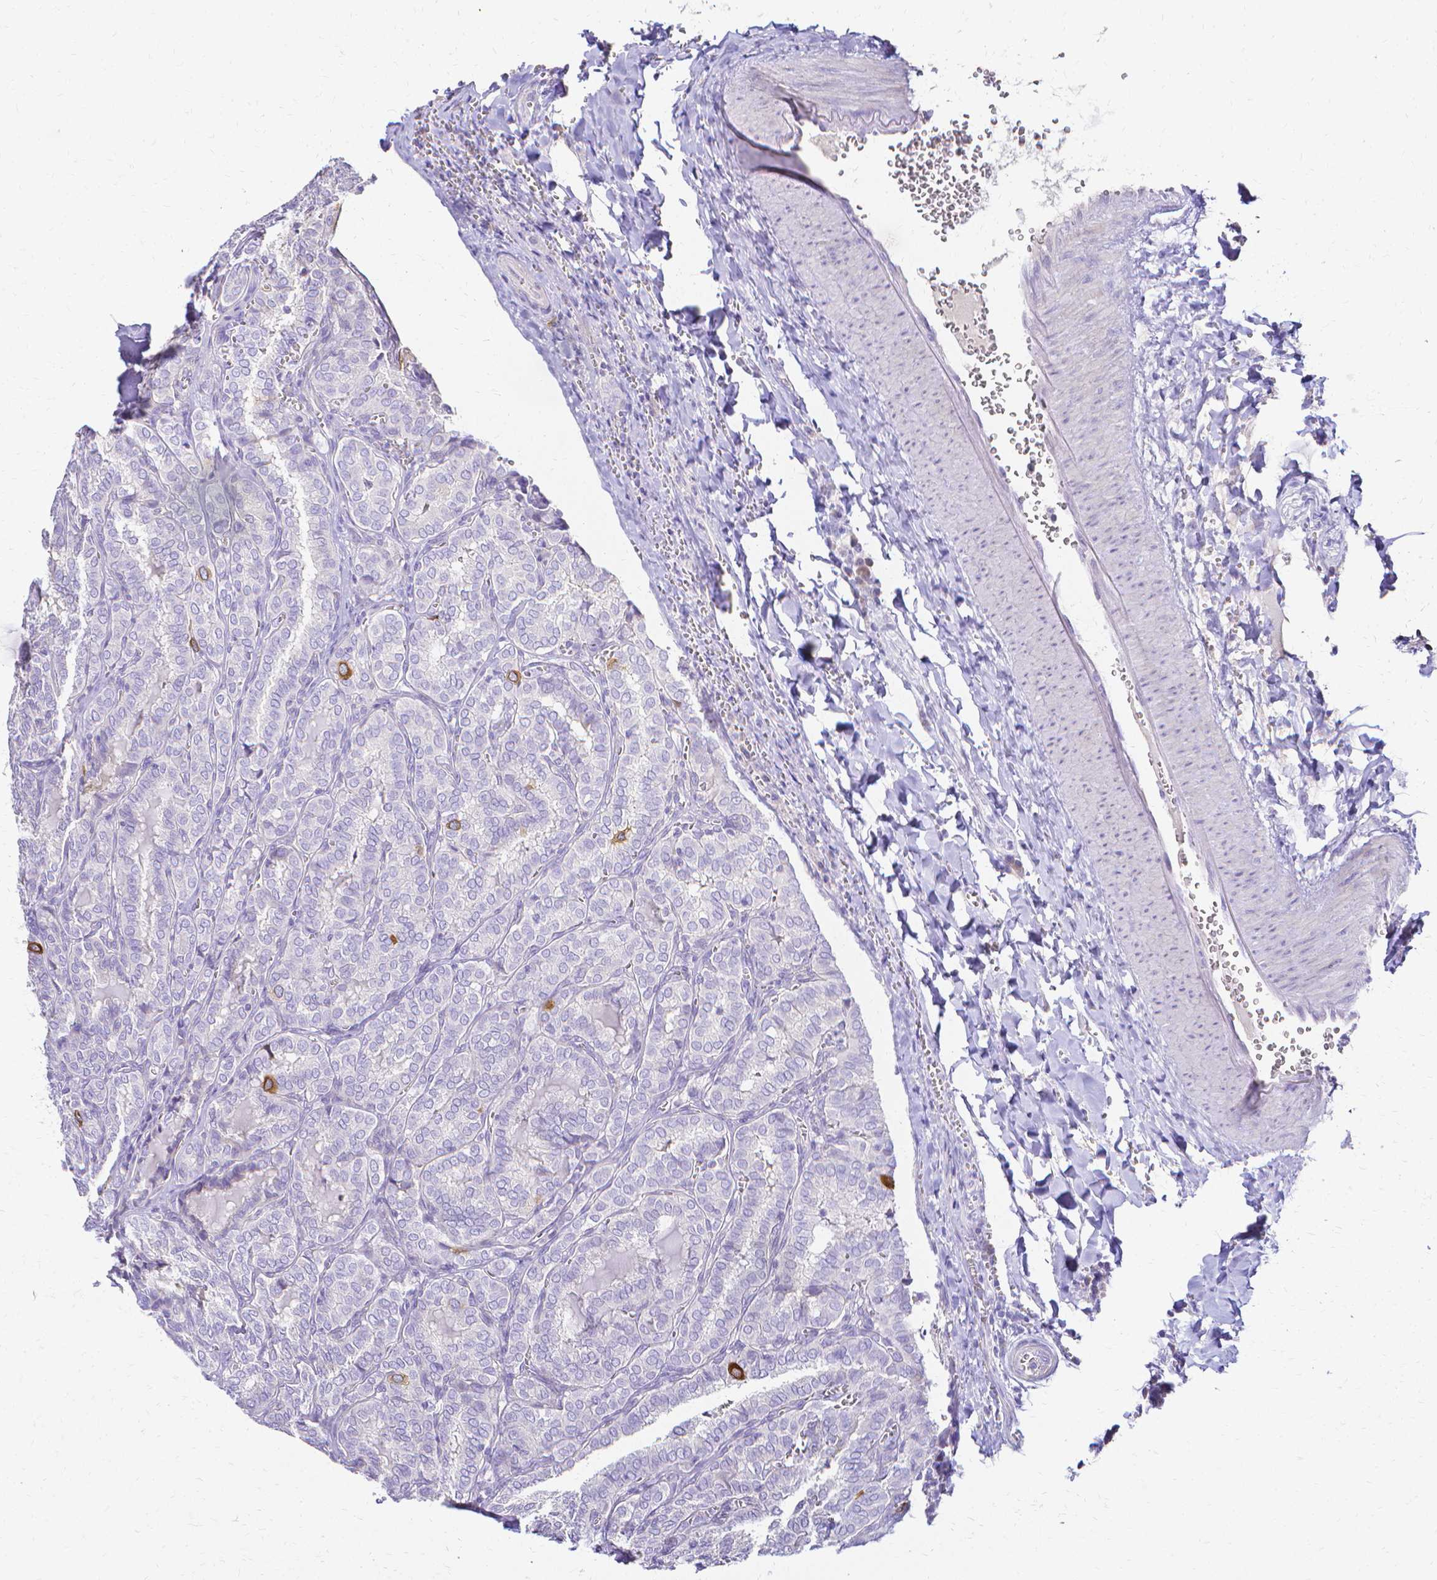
{"staining": {"intensity": "moderate", "quantity": "<25%", "location": "cytoplasmic/membranous"}, "tissue": "thyroid cancer", "cell_type": "Tumor cells", "image_type": "cancer", "snomed": [{"axis": "morphology", "description": "Papillary adenocarcinoma, NOS"}, {"axis": "topography", "description": "Thyroid gland"}], "caption": "Moderate cytoplasmic/membranous staining for a protein is present in approximately <25% of tumor cells of thyroid papillary adenocarcinoma using immunohistochemistry (IHC).", "gene": "CCNB1", "patient": {"sex": "female", "age": 30}}